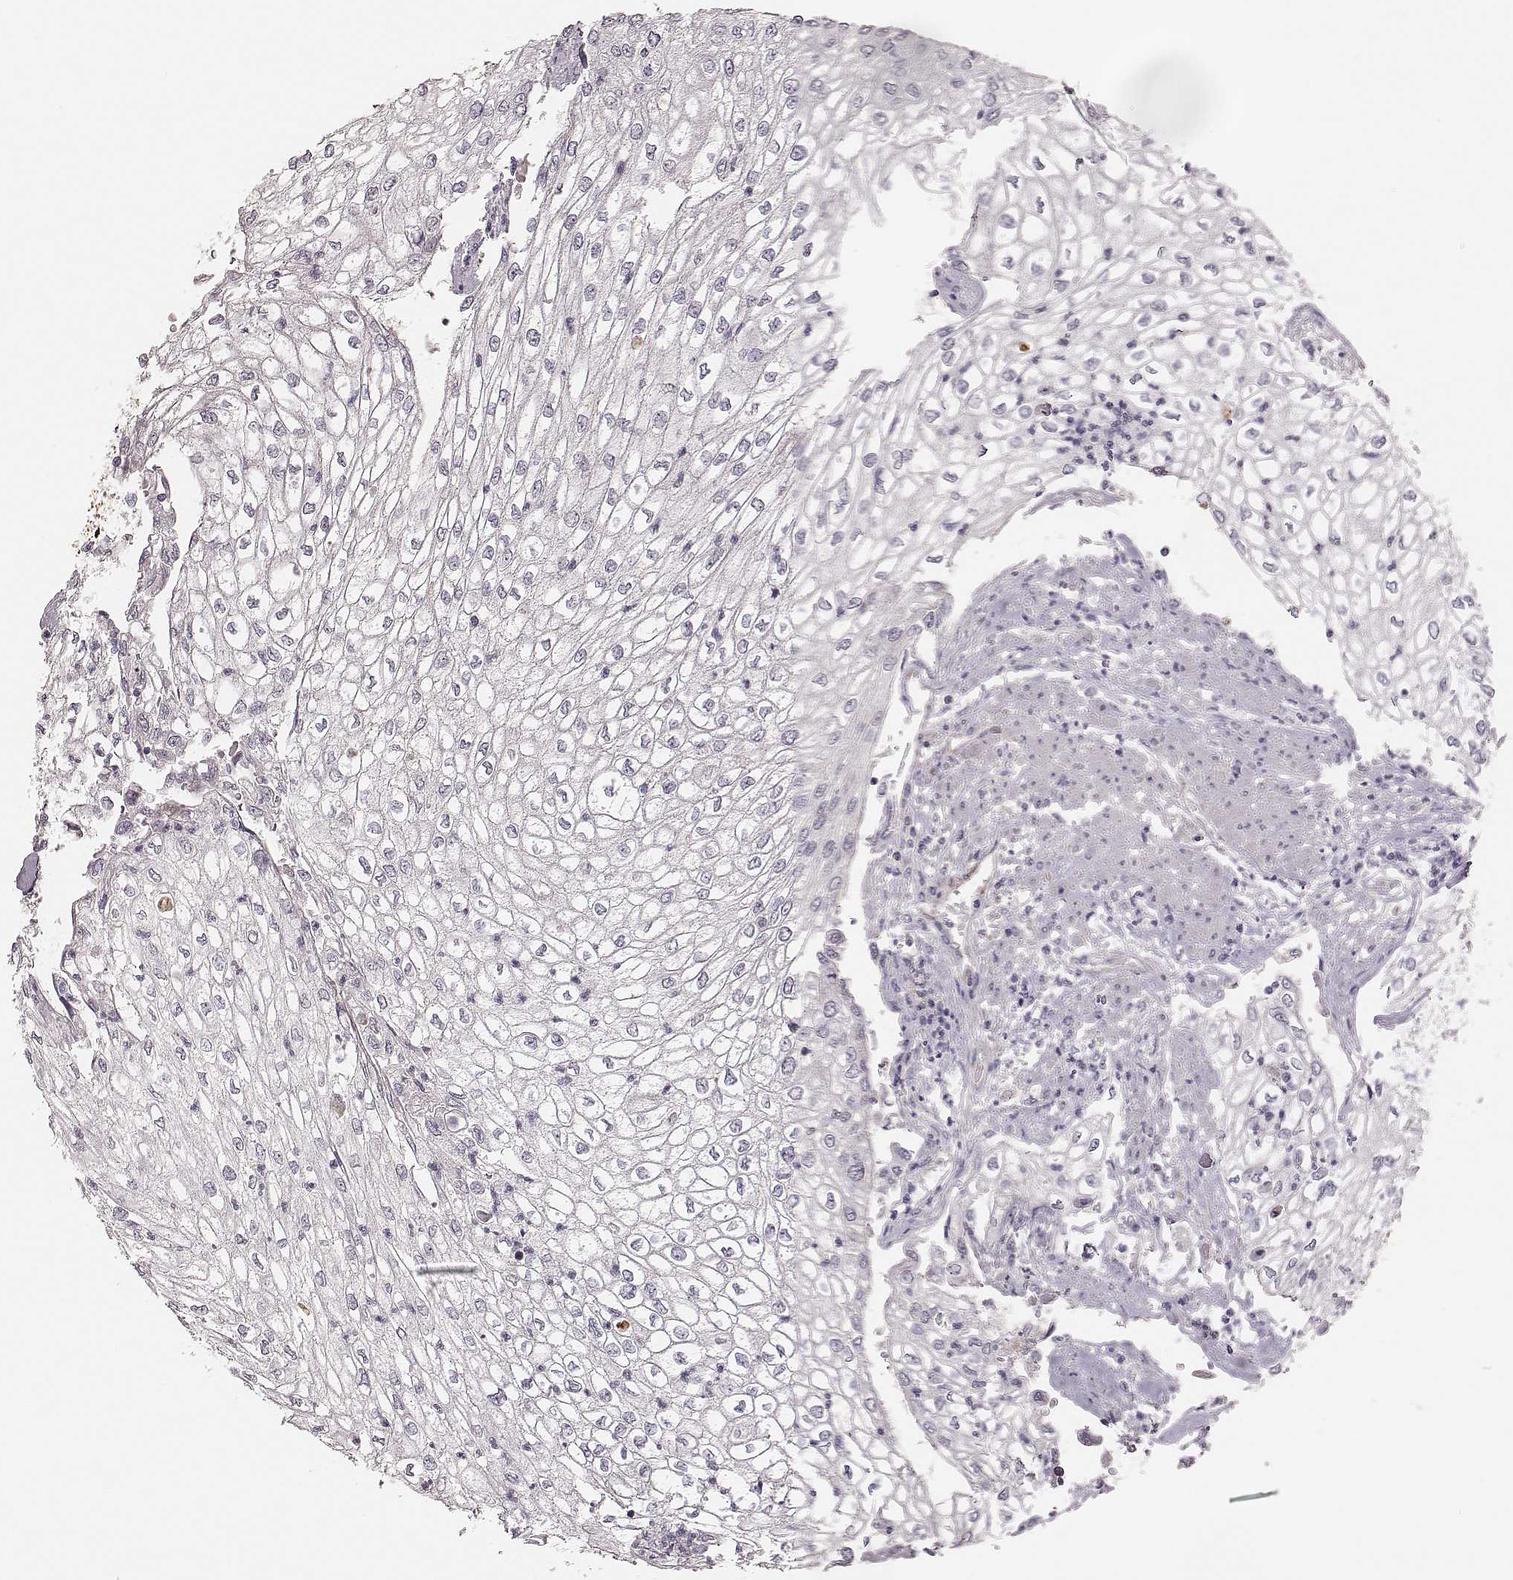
{"staining": {"intensity": "negative", "quantity": "none", "location": "none"}, "tissue": "urothelial cancer", "cell_type": "Tumor cells", "image_type": "cancer", "snomed": [{"axis": "morphology", "description": "Urothelial carcinoma, High grade"}, {"axis": "topography", "description": "Urinary bladder"}], "caption": "Immunohistochemistry (IHC) micrograph of neoplastic tissue: human urothelial cancer stained with DAB (3,3'-diaminobenzidine) exhibits no significant protein positivity in tumor cells. The staining was performed using DAB (3,3'-diaminobenzidine) to visualize the protein expression in brown, while the nuclei were stained in blue with hematoxylin (Magnification: 20x).", "gene": "TUFM", "patient": {"sex": "male", "age": 62}}